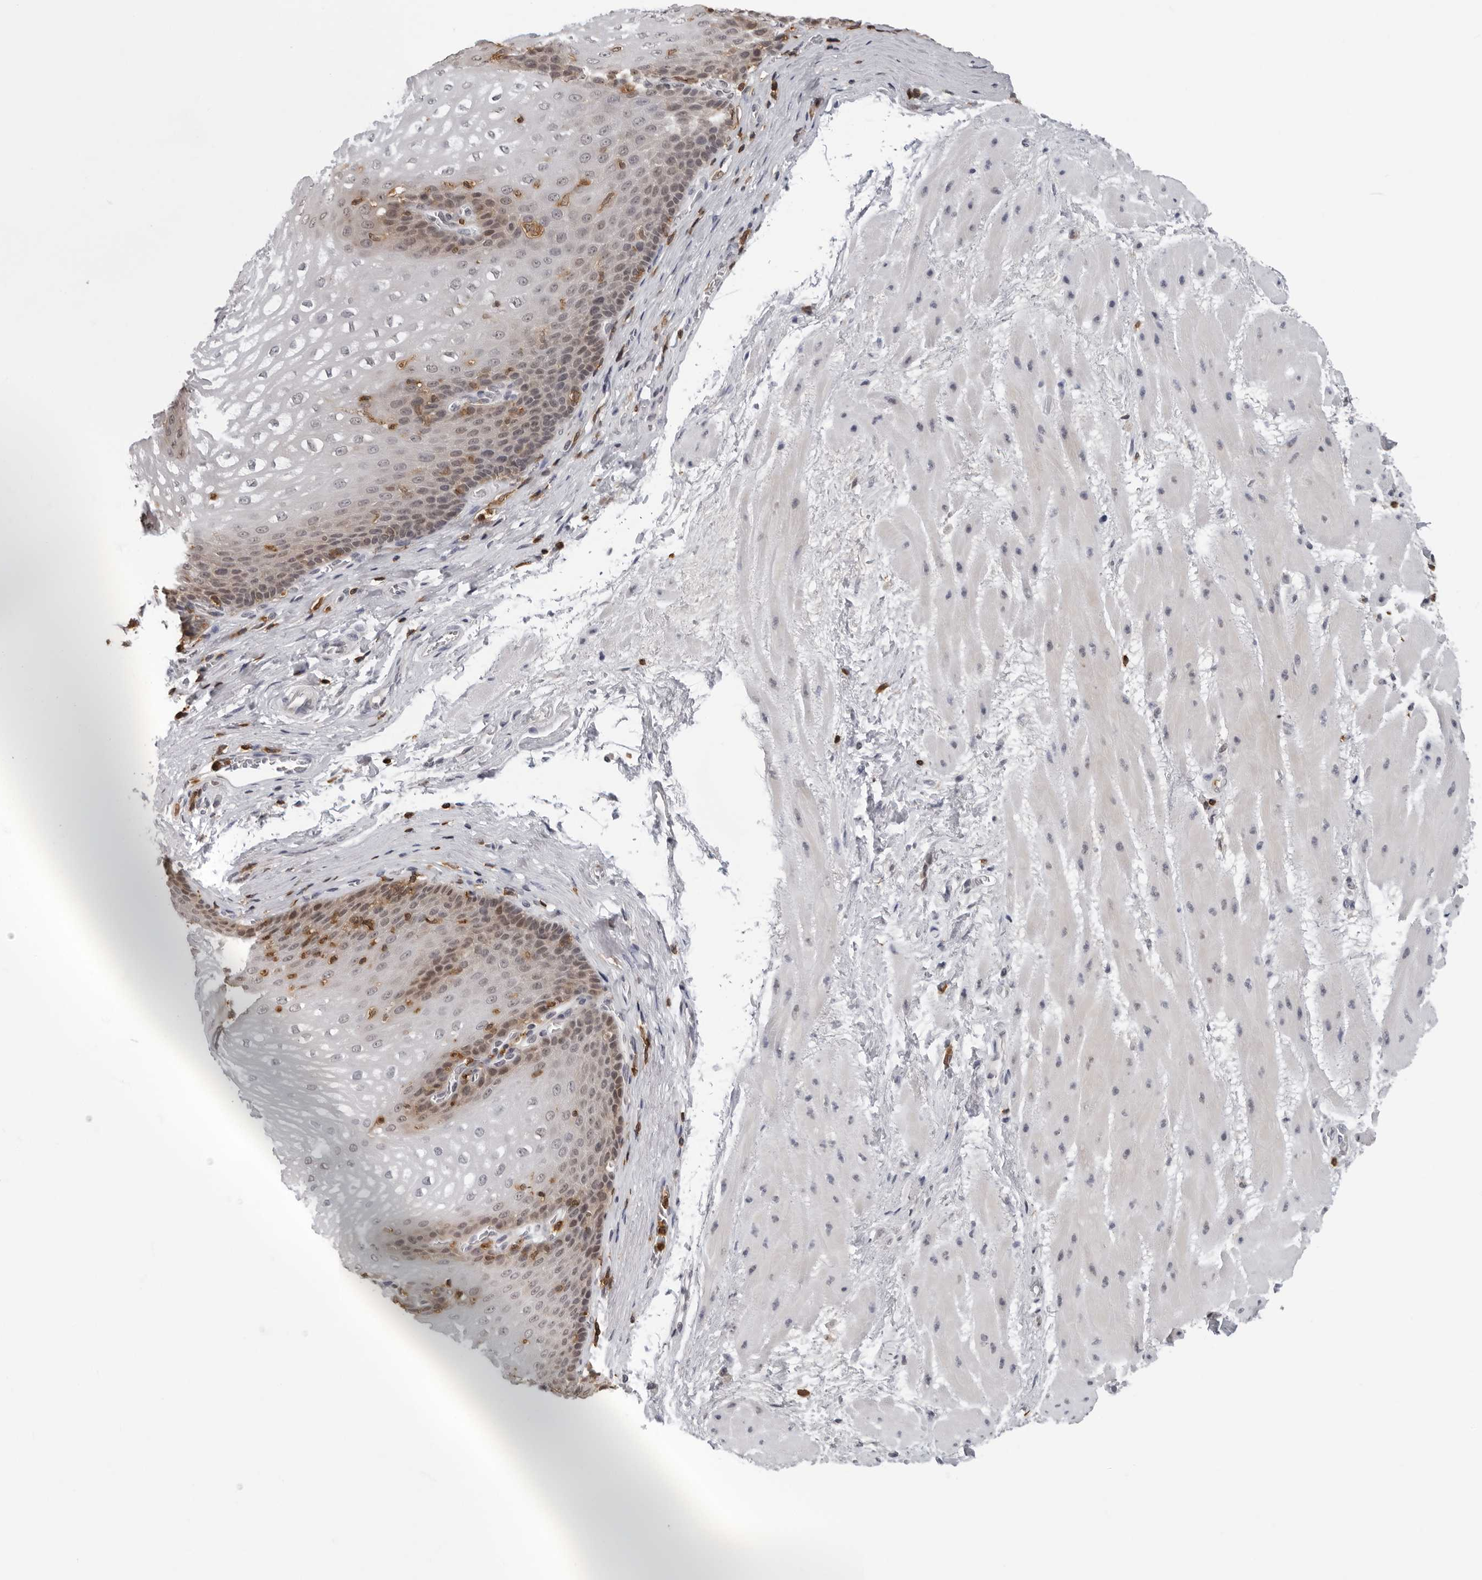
{"staining": {"intensity": "moderate", "quantity": "25%-75%", "location": "cytoplasmic/membranous"}, "tissue": "esophagus", "cell_type": "Squamous epithelial cells", "image_type": "normal", "snomed": [{"axis": "morphology", "description": "Normal tissue, NOS"}, {"axis": "topography", "description": "Esophagus"}], "caption": "Protein staining of benign esophagus reveals moderate cytoplasmic/membranous positivity in approximately 25%-75% of squamous epithelial cells.", "gene": "HSPH1", "patient": {"sex": "male", "age": 48}}